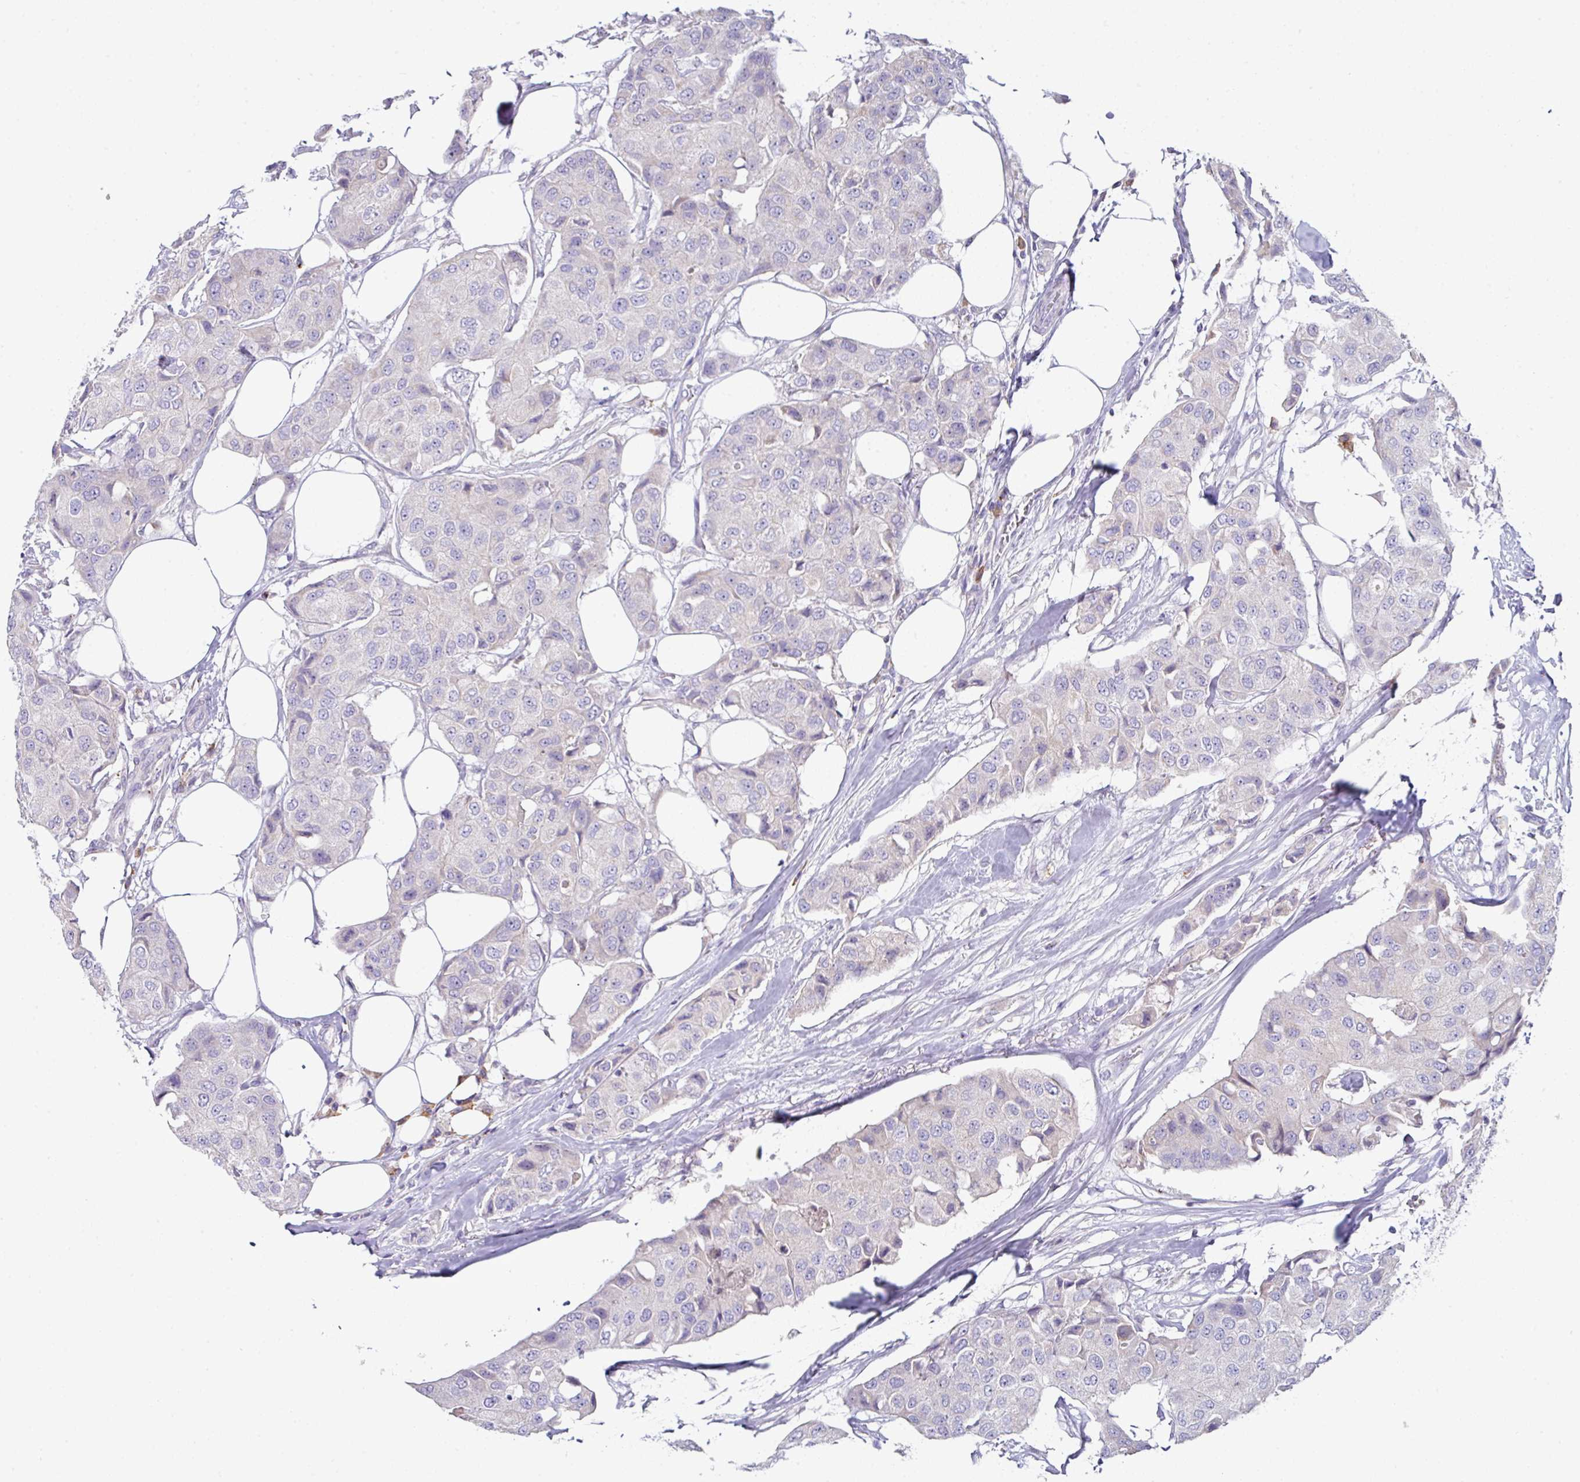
{"staining": {"intensity": "negative", "quantity": "none", "location": "none"}, "tissue": "breast cancer", "cell_type": "Tumor cells", "image_type": "cancer", "snomed": [{"axis": "morphology", "description": "Duct carcinoma"}, {"axis": "topography", "description": "Breast"}], "caption": "Immunohistochemistry histopathology image of breast intraductal carcinoma stained for a protein (brown), which displays no expression in tumor cells.", "gene": "SLAMF6", "patient": {"sex": "female", "age": 80}}